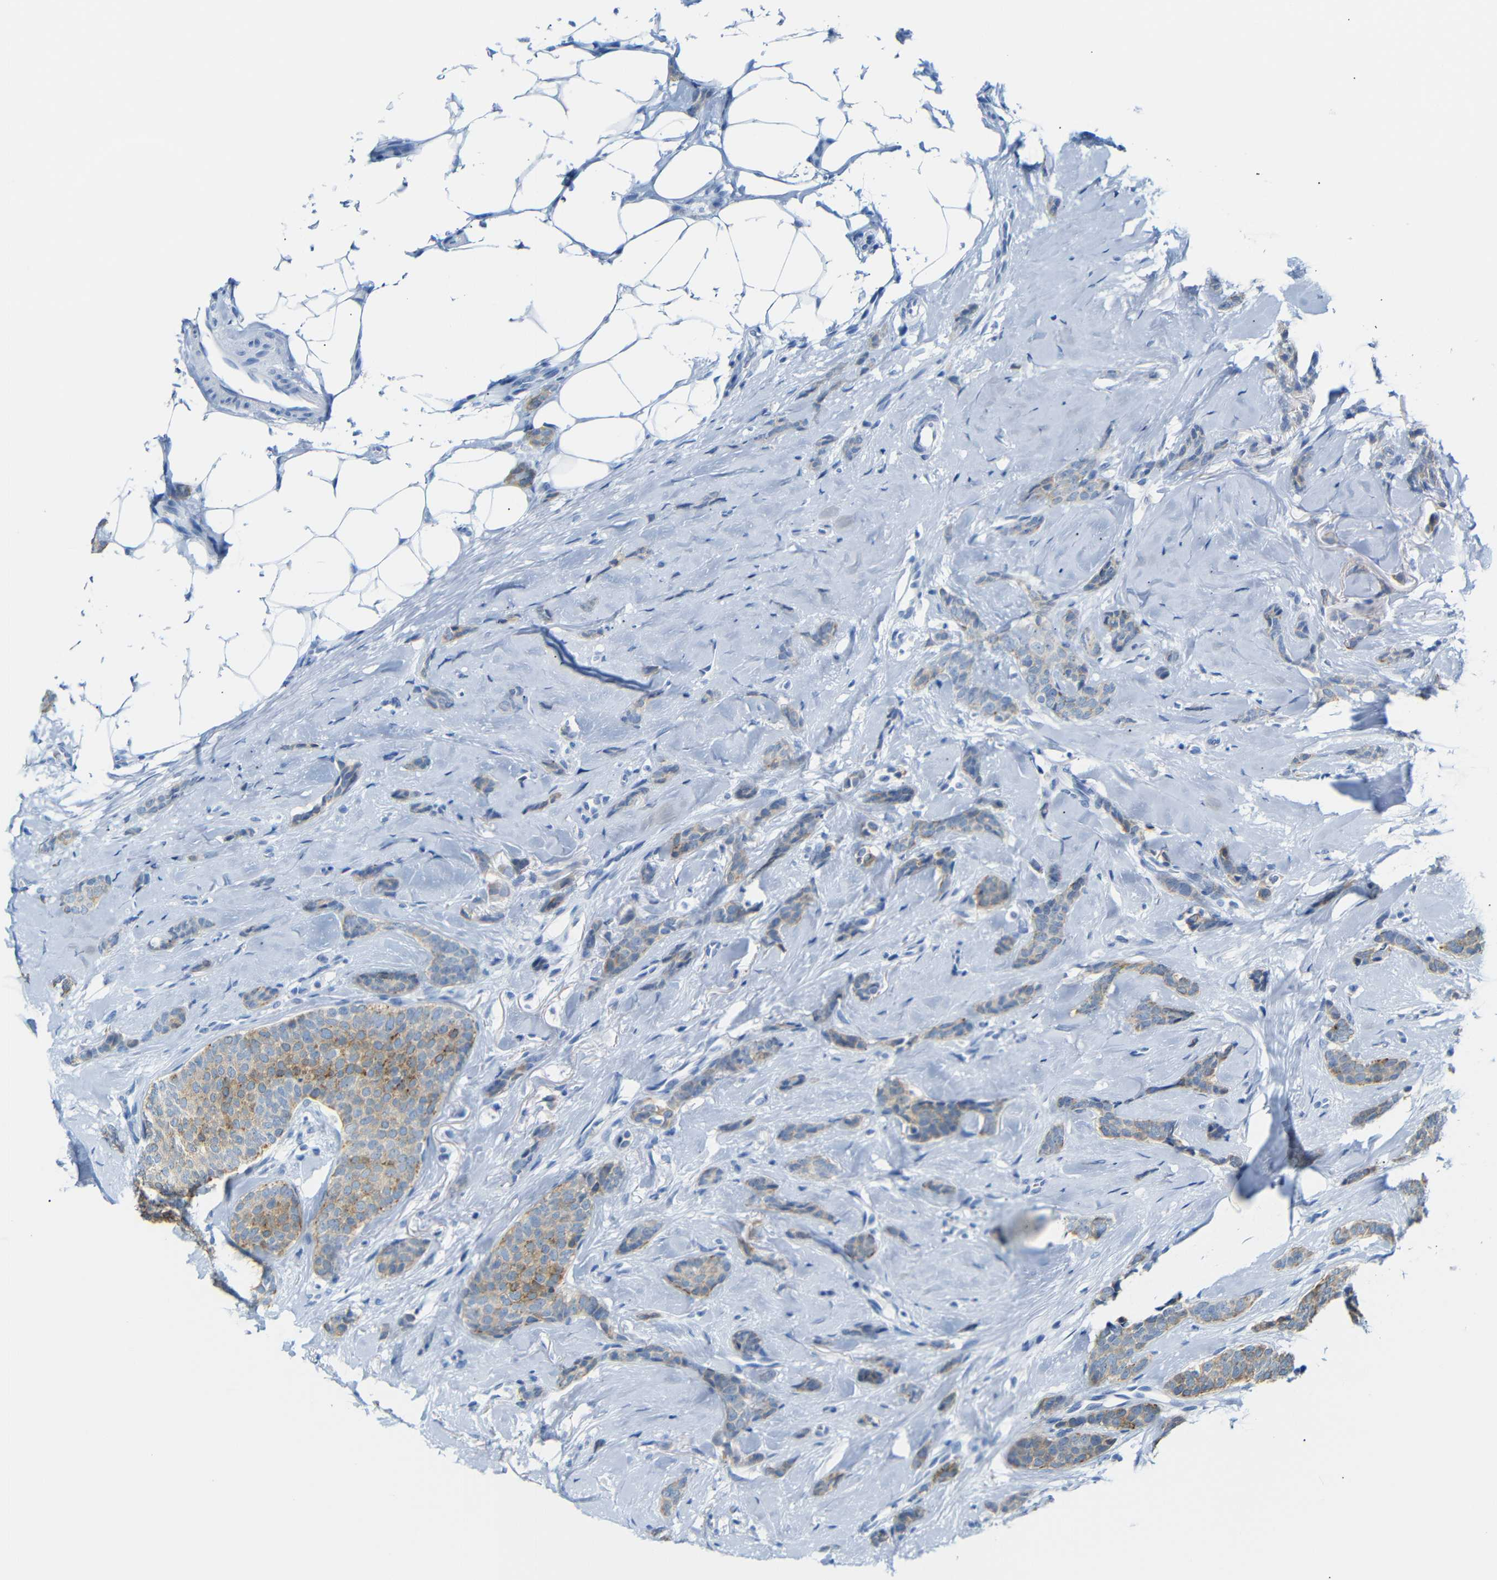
{"staining": {"intensity": "moderate", "quantity": ">75%", "location": "cytoplasmic/membranous"}, "tissue": "breast cancer", "cell_type": "Tumor cells", "image_type": "cancer", "snomed": [{"axis": "morphology", "description": "Lobular carcinoma"}, {"axis": "topography", "description": "Skin"}, {"axis": "topography", "description": "Breast"}], "caption": "Immunohistochemical staining of human breast cancer demonstrates medium levels of moderate cytoplasmic/membranous expression in about >75% of tumor cells.", "gene": "DYNAP", "patient": {"sex": "female", "age": 46}}